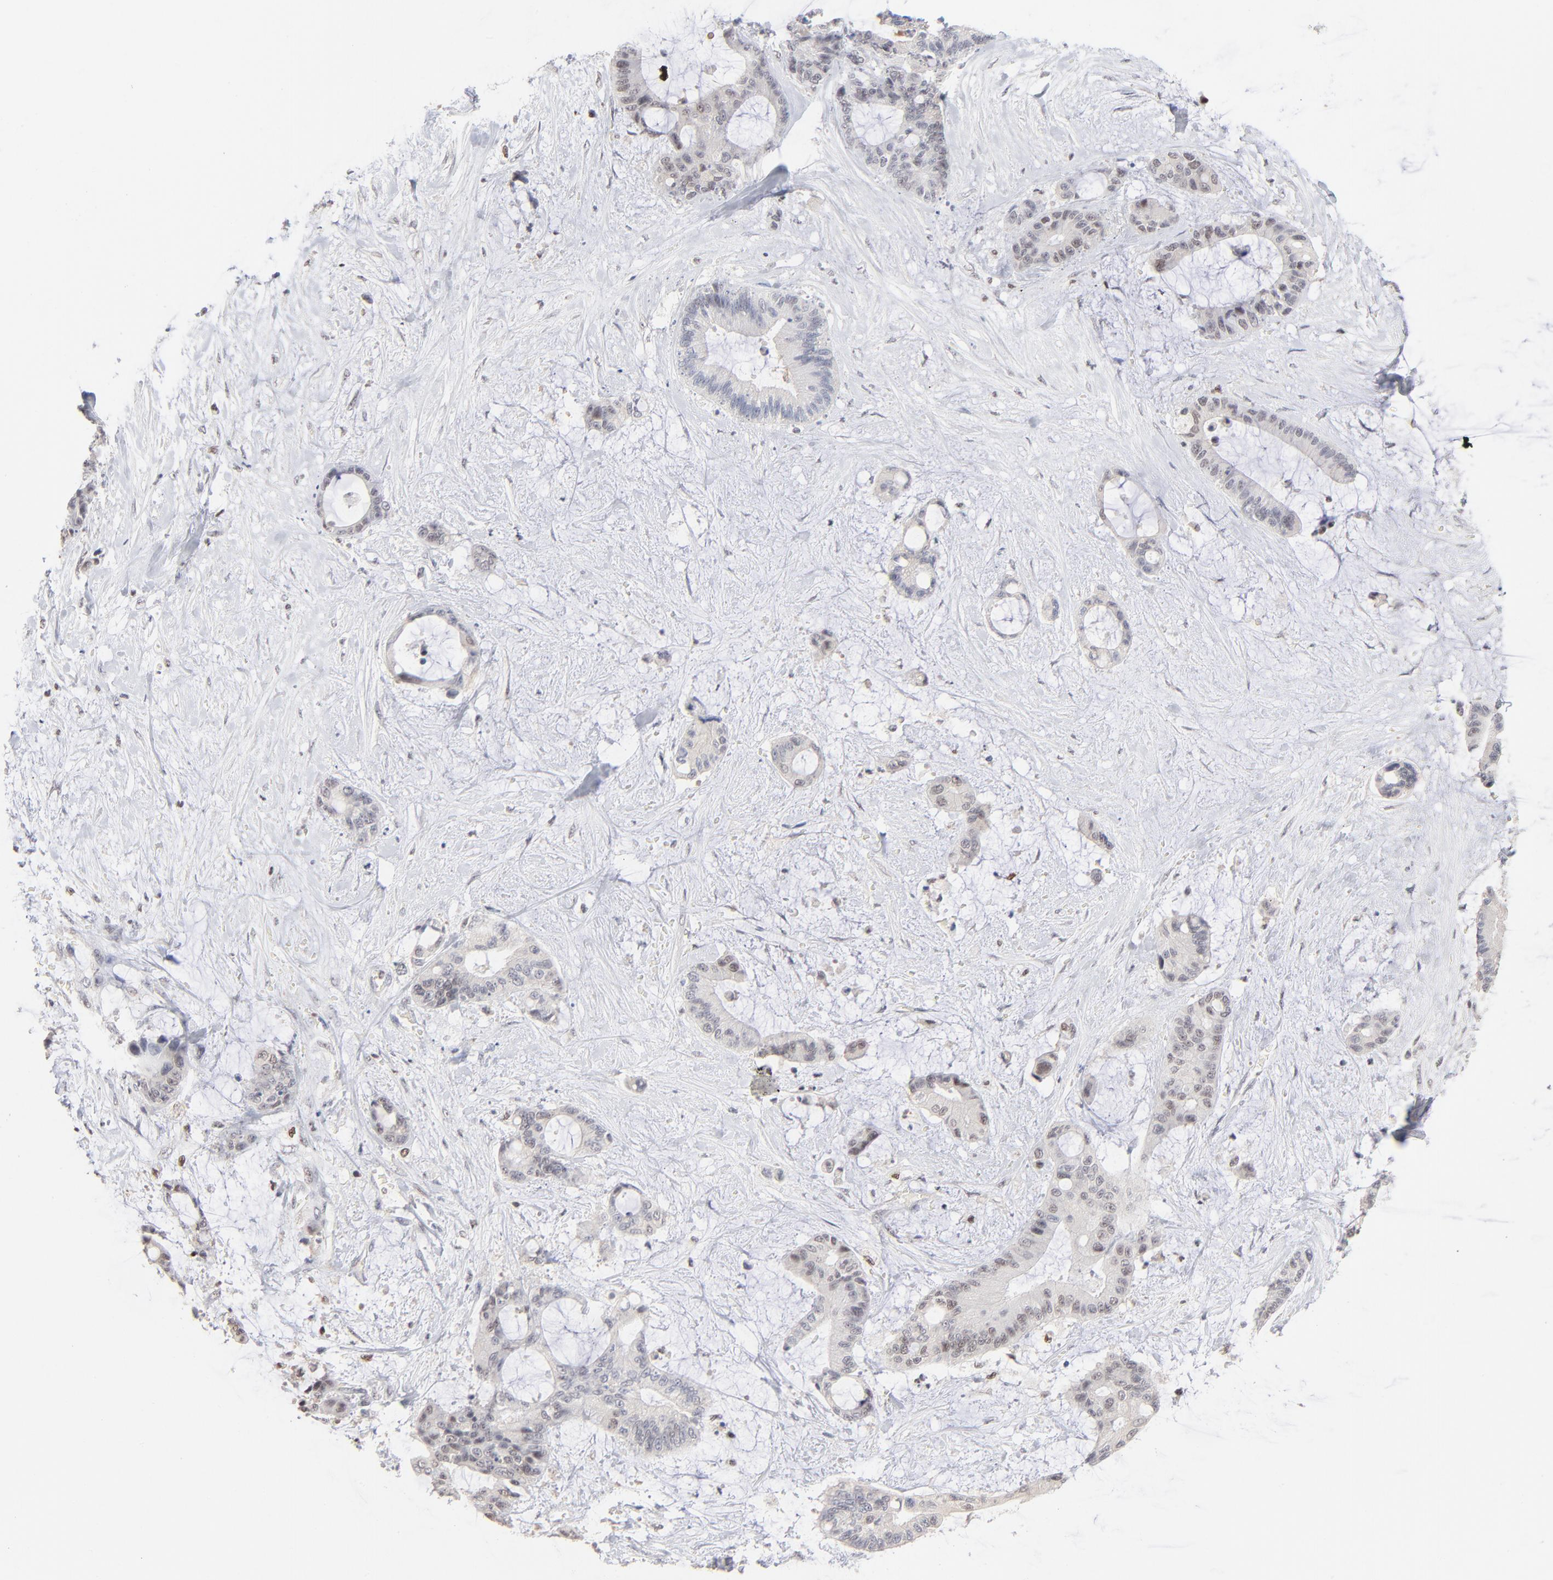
{"staining": {"intensity": "weak", "quantity": "<25%", "location": "nuclear"}, "tissue": "liver cancer", "cell_type": "Tumor cells", "image_type": "cancer", "snomed": [{"axis": "morphology", "description": "Cholangiocarcinoma"}, {"axis": "topography", "description": "Liver"}], "caption": "Tumor cells show no significant protein expression in liver cancer (cholangiocarcinoma).", "gene": "MAX", "patient": {"sex": "female", "age": 73}}